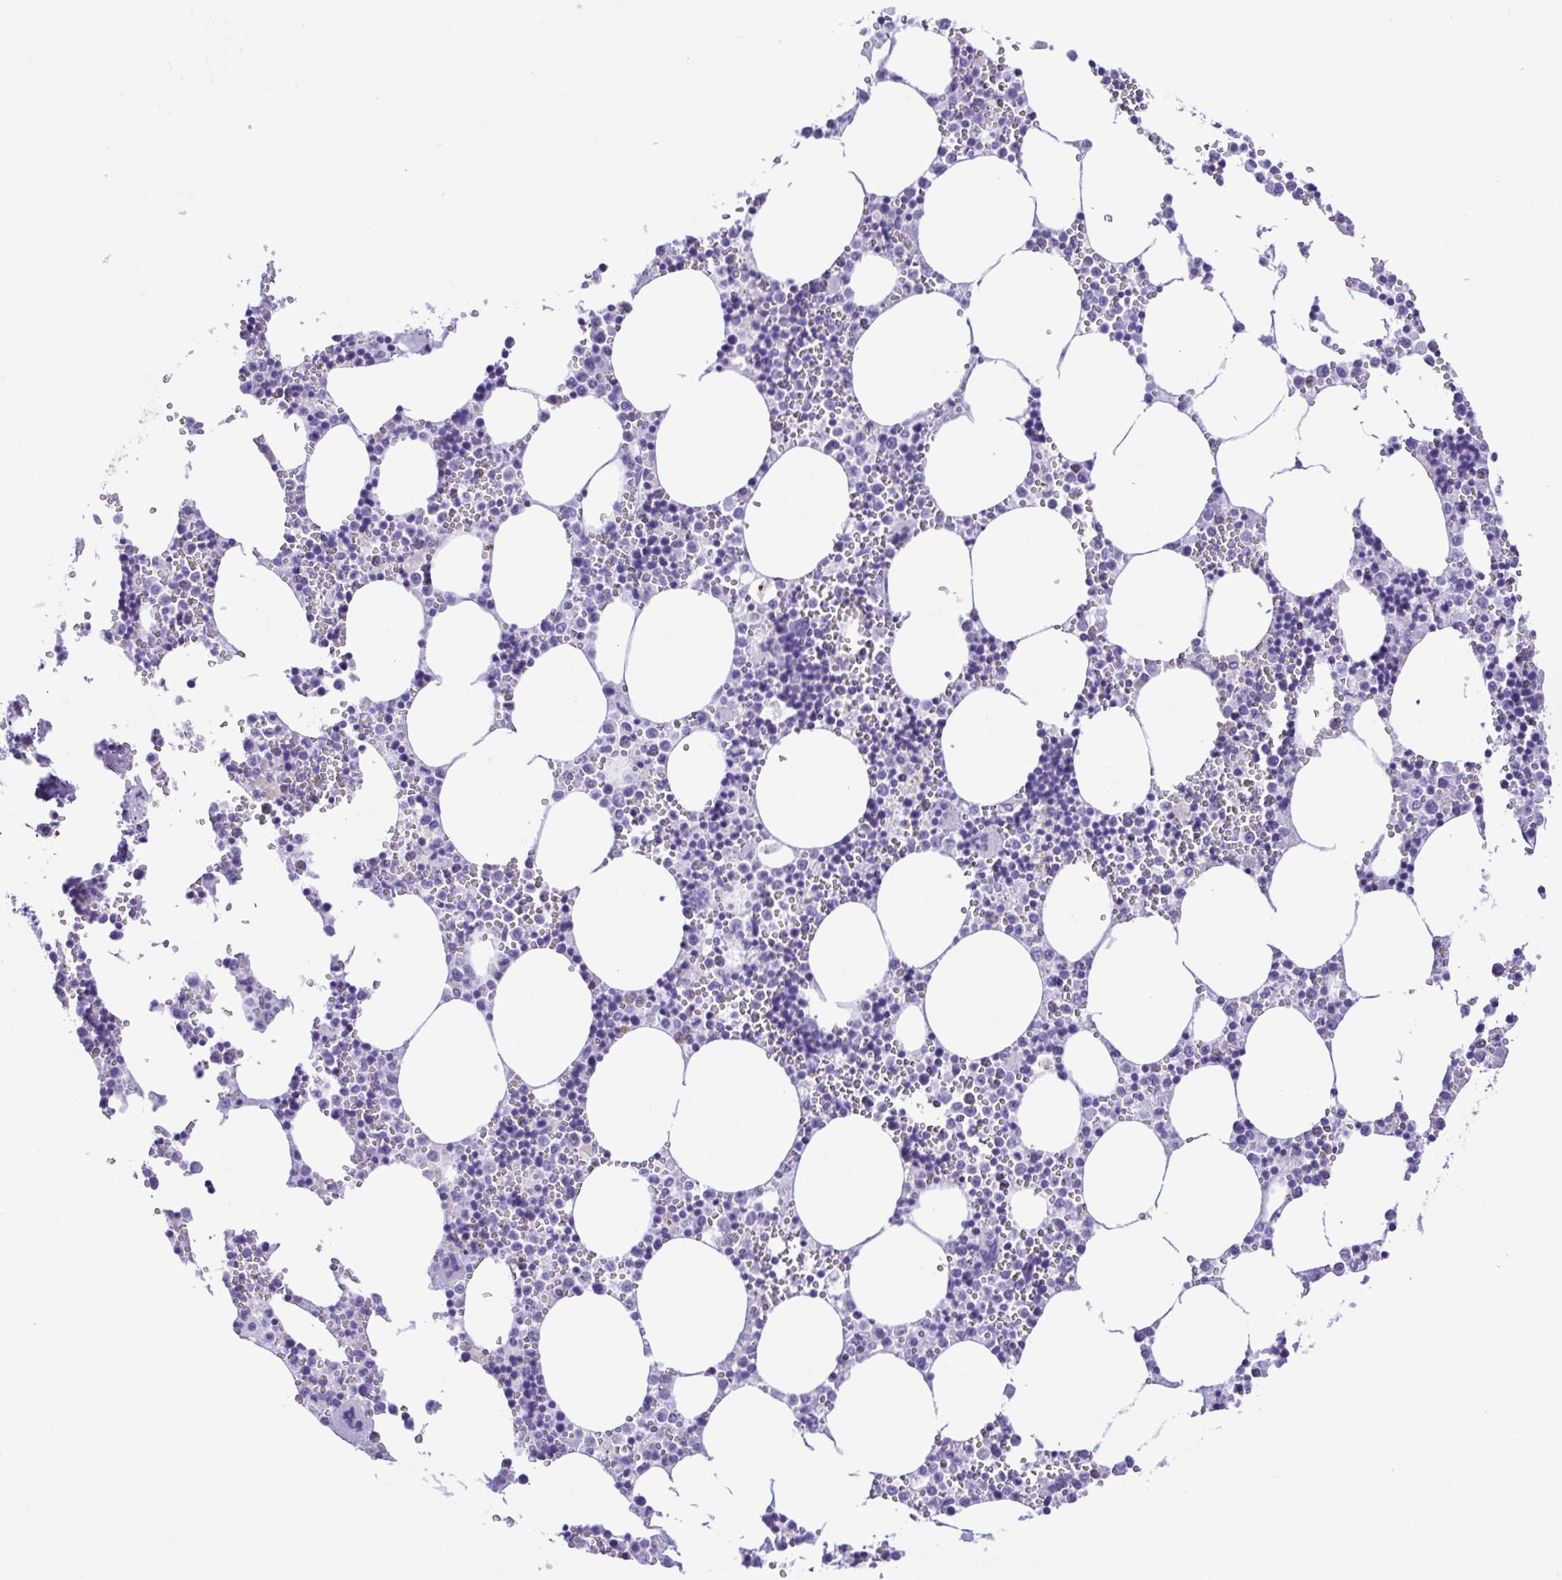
{"staining": {"intensity": "negative", "quantity": "none", "location": "none"}, "tissue": "bone marrow", "cell_type": "Hematopoietic cells", "image_type": "normal", "snomed": [{"axis": "morphology", "description": "Normal tissue, NOS"}, {"axis": "topography", "description": "Bone marrow"}], "caption": "Immunohistochemical staining of benign bone marrow displays no significant expression in hematopoietic cells. (Stains: DAB (3,3'-diaminobenzidine) immunohistochemistry (IHC) with hematoxylin counter stain, Microscopy: brightfield microscopy at high magnification).", "gene": "PAK3", "patient": {"sex": "male", "age": 54}}